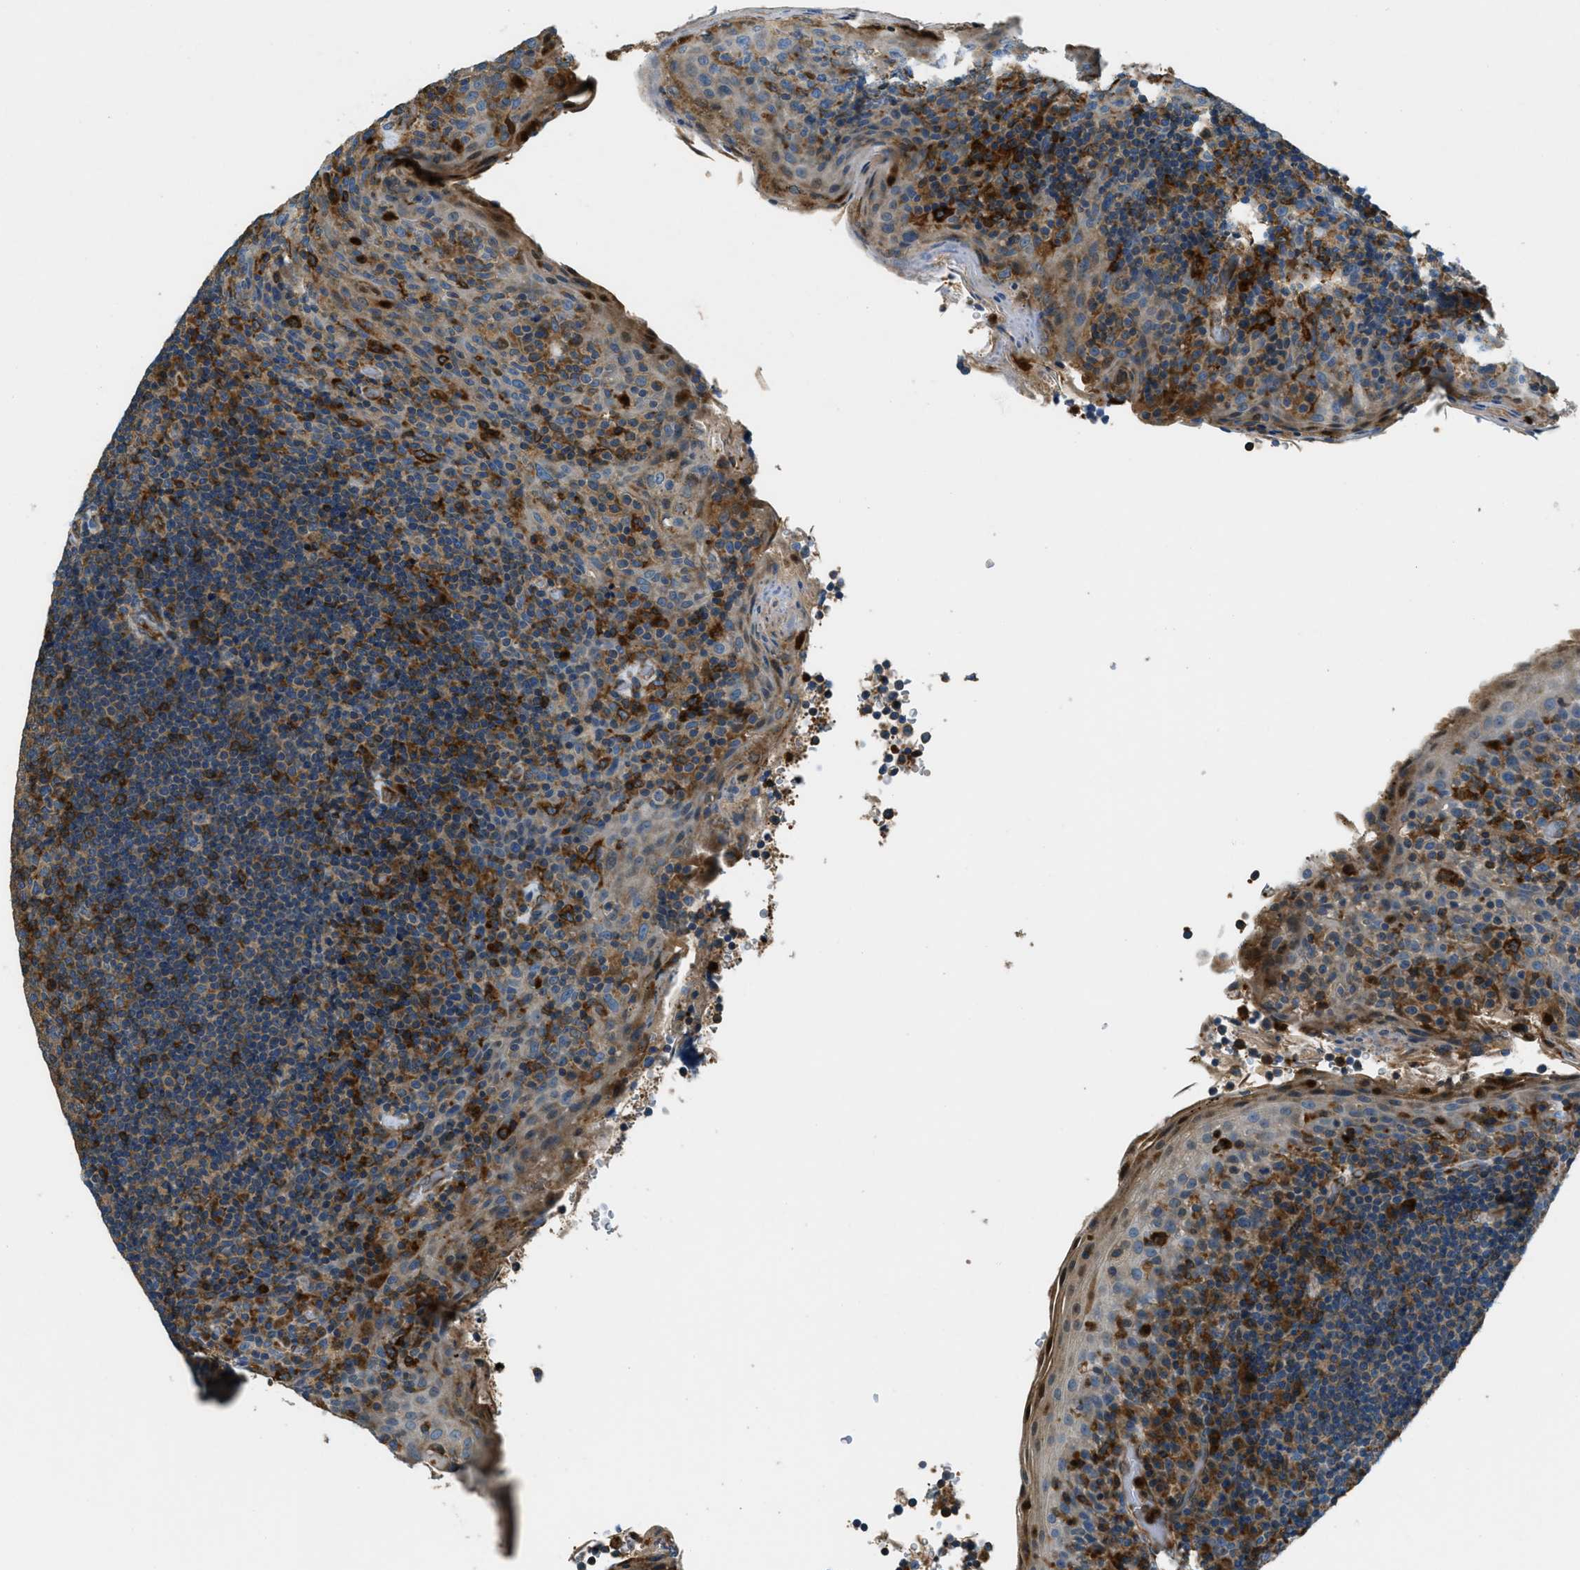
{"staining": {"intensity": "moderate", "quantity": "25%-75%", "location": "cytoplasmic/membranous"}, "tissue": "tonsil", "cell_type": "Germinal center cells", "image_type": "normal", "snomed": [{"axis": "morphology", "description": "Normal tissue, NOS"}, {"axis": "topography", "description": "Tonsil"}], "caption": "Immunohistochemistry (IHC) image of benign tonsil: human tonsil stained using IHC reveals medium levels of moderate protein expression localized specifically in the cytoplasmic/membranous of germinal center cells, appearing as a cytoplasmic/membranous brown color.", "gene": "GIMAP8", "patient": {"sex": "male", "age": 17}}